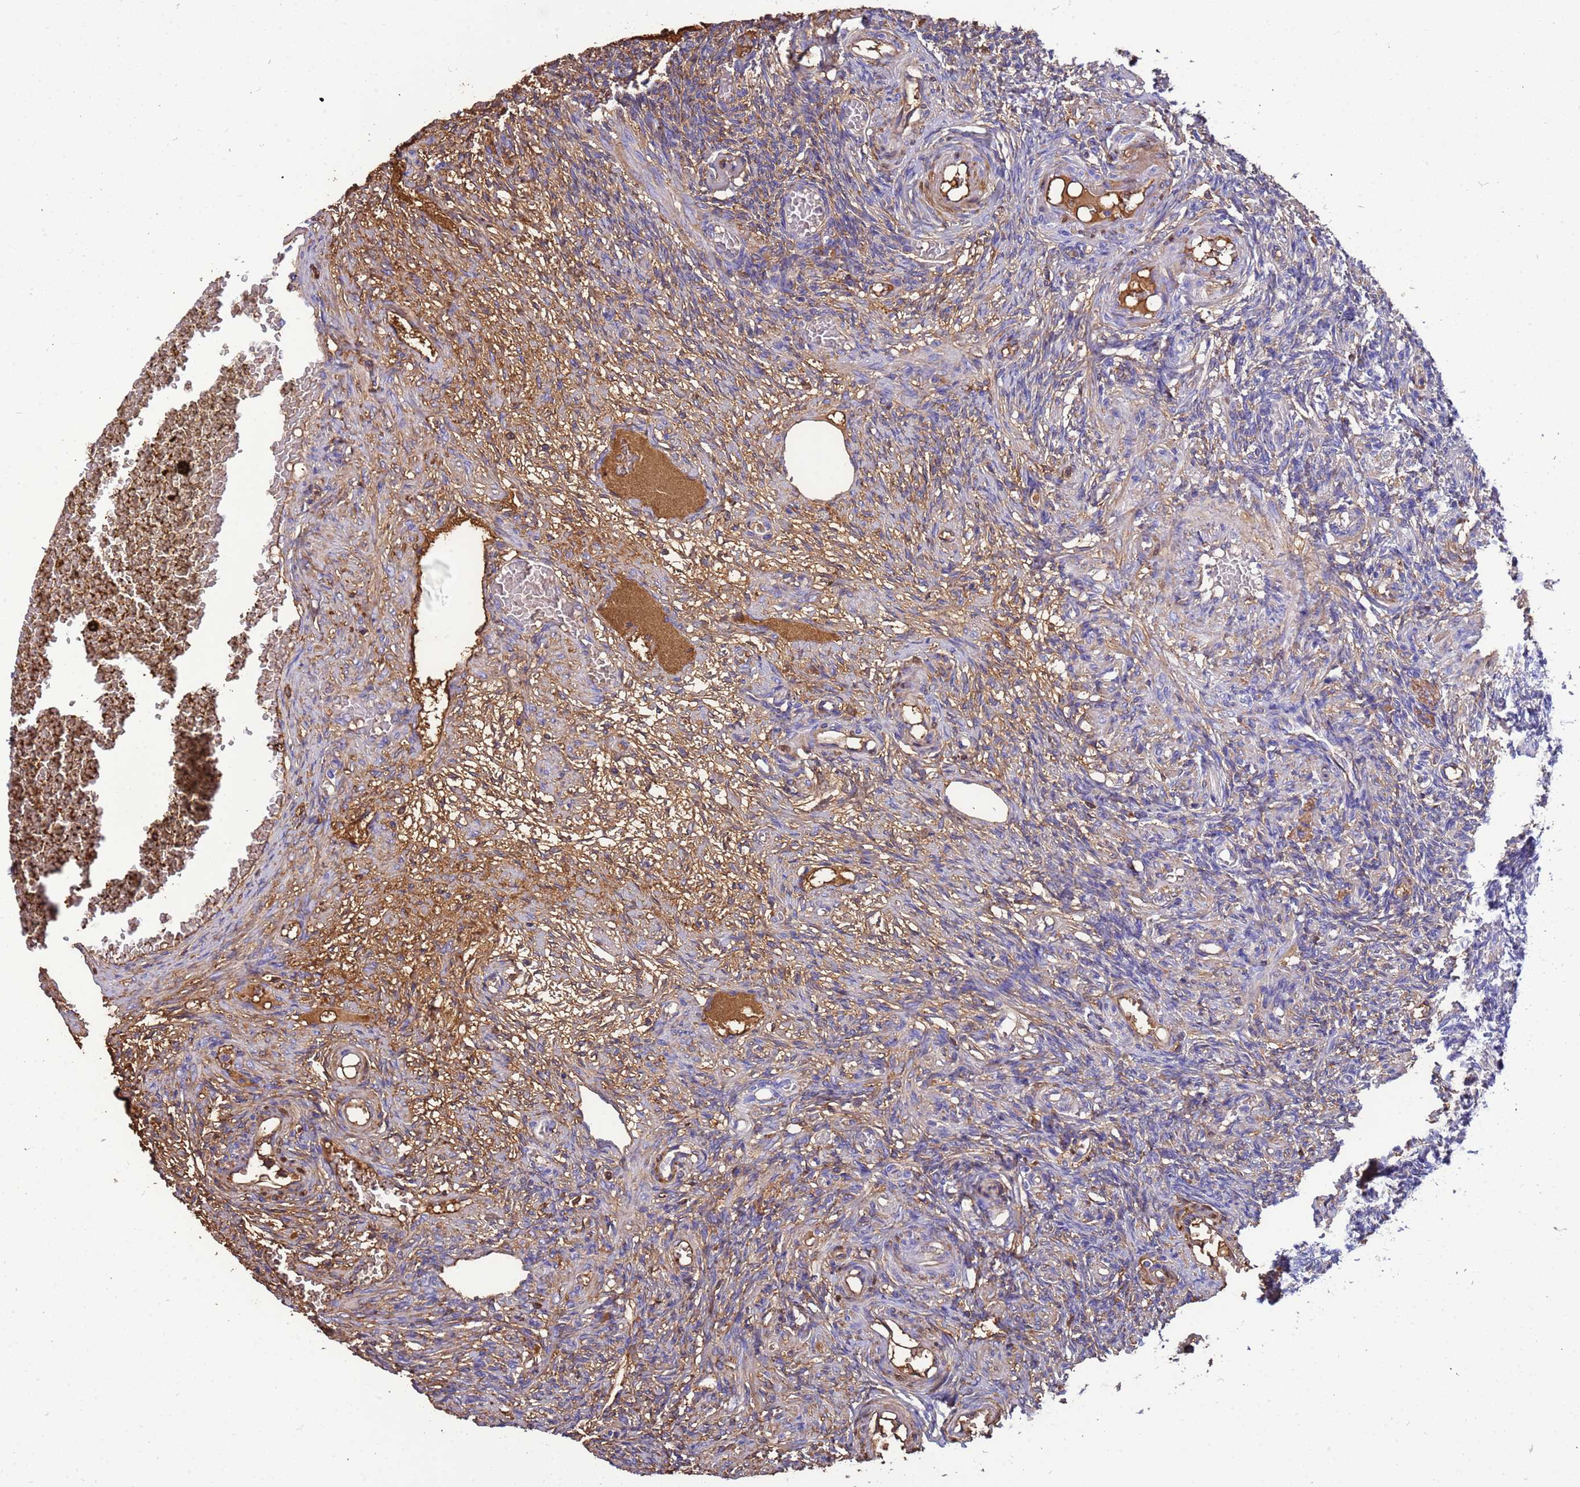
{"staining": {"intensity": "moderate", "quantity": "25%-75%", "location": "cytoplasmic/membranous"}, "tissue": "ovary", "cell_type": "Ovarian stroma cells", "image_type": "normal", "snomed": [{"axis": "morphology", "description": "Normal tissue, NOS"}, {"axis": "topography", "description": "Ovary"}], "caption": "IHC staining of benign ovary, which displays medium levels of moderate cytoplasmic/membranous staining in about 25%-75% of ovarian stroma cells indicating moderate cytoplasmic/membranous protein expression. The staining was performed using DAB (brown) for protein detection and nuclei were counterstained in hematoxylin (blue).", "gene": "H1", "patient": {"sex": "female", "age": 27}}